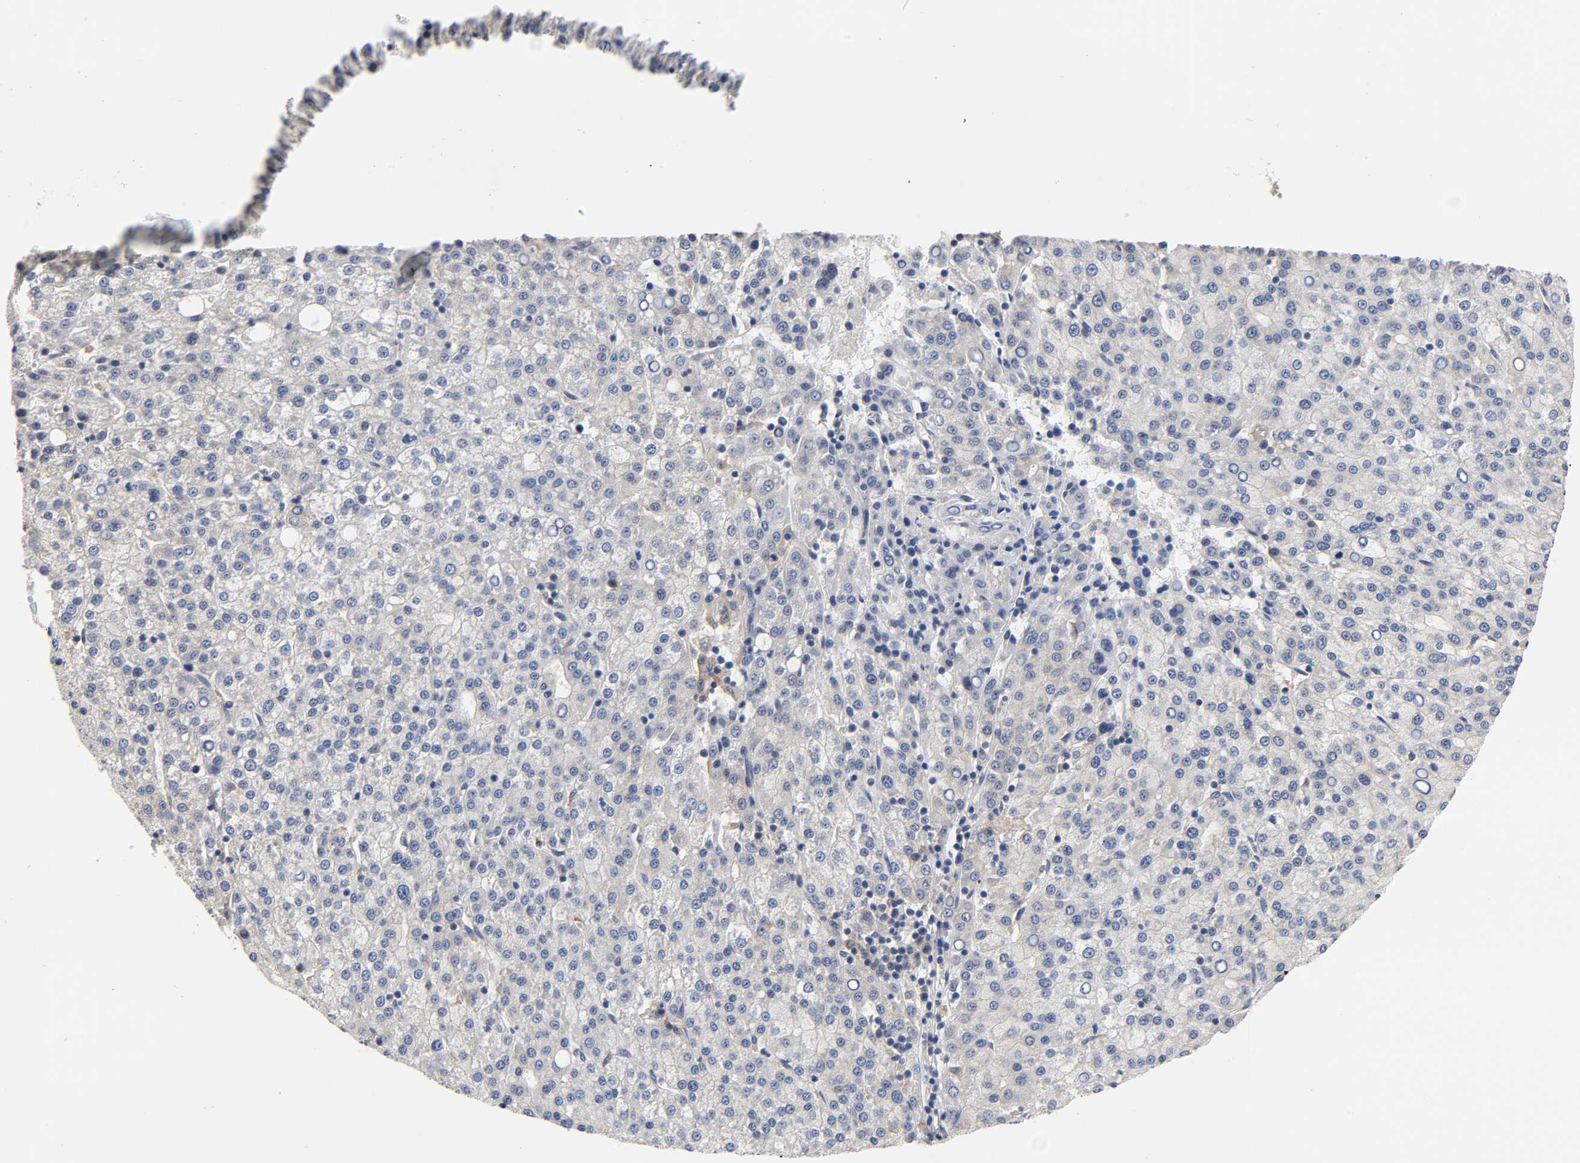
{"staining": {"intensity": "weak", "quantity": "25%-75%", "location": "cytoplasmic/membranous"}, "tissue": "liver cancer", "cell_type": "Tumor cells", "image_type": "cancer", "snomed": [{"axis": "morphology", "description": "Carcinoma, Hepatocellular, NOS"}, {"axis": "topography", "description": "Liver"}], "caption": "Protein expression analysis of liver cancer reveals weak cytoplasmic/membranous positivity in approximately 25%-75% of tumor cells.", "gene": "FYN", "patient": {"sex": "female", "age": 58}}